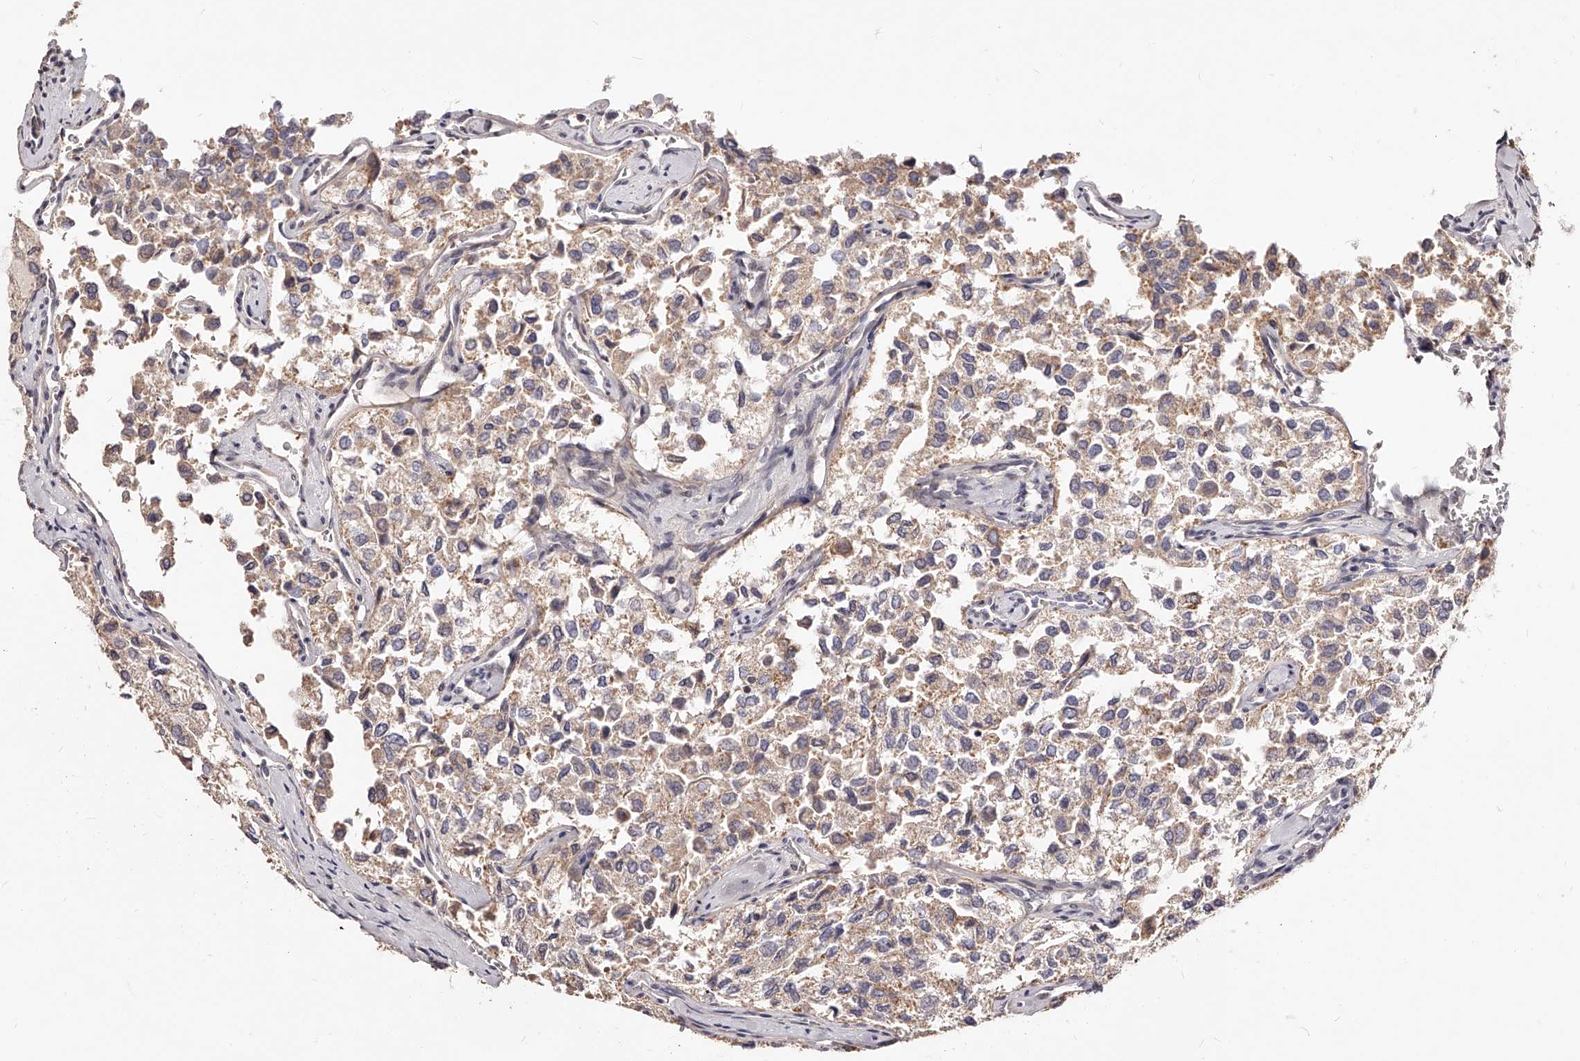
{"staining": {"intensity": "weak", "quantity": "<25%", "location": "cytoplasmic/membranous"}, "tissue": "thyroid cancer", "cell_type": "Tumor cells", "image_type": "cancer", "snomed": [{"axis": "morphology", "description": "Follicular adenoma carcinoma, NOS"}, {"axis": "topography", "description": "Thyroid gland"}], "caption": "Immunohistochemical staining of human thyroid follicular adenoma carcinoma reveals no significant staining in tumor cells.", "gene": "ZNF502", "patient": {"sex": "male", "age": 75}}